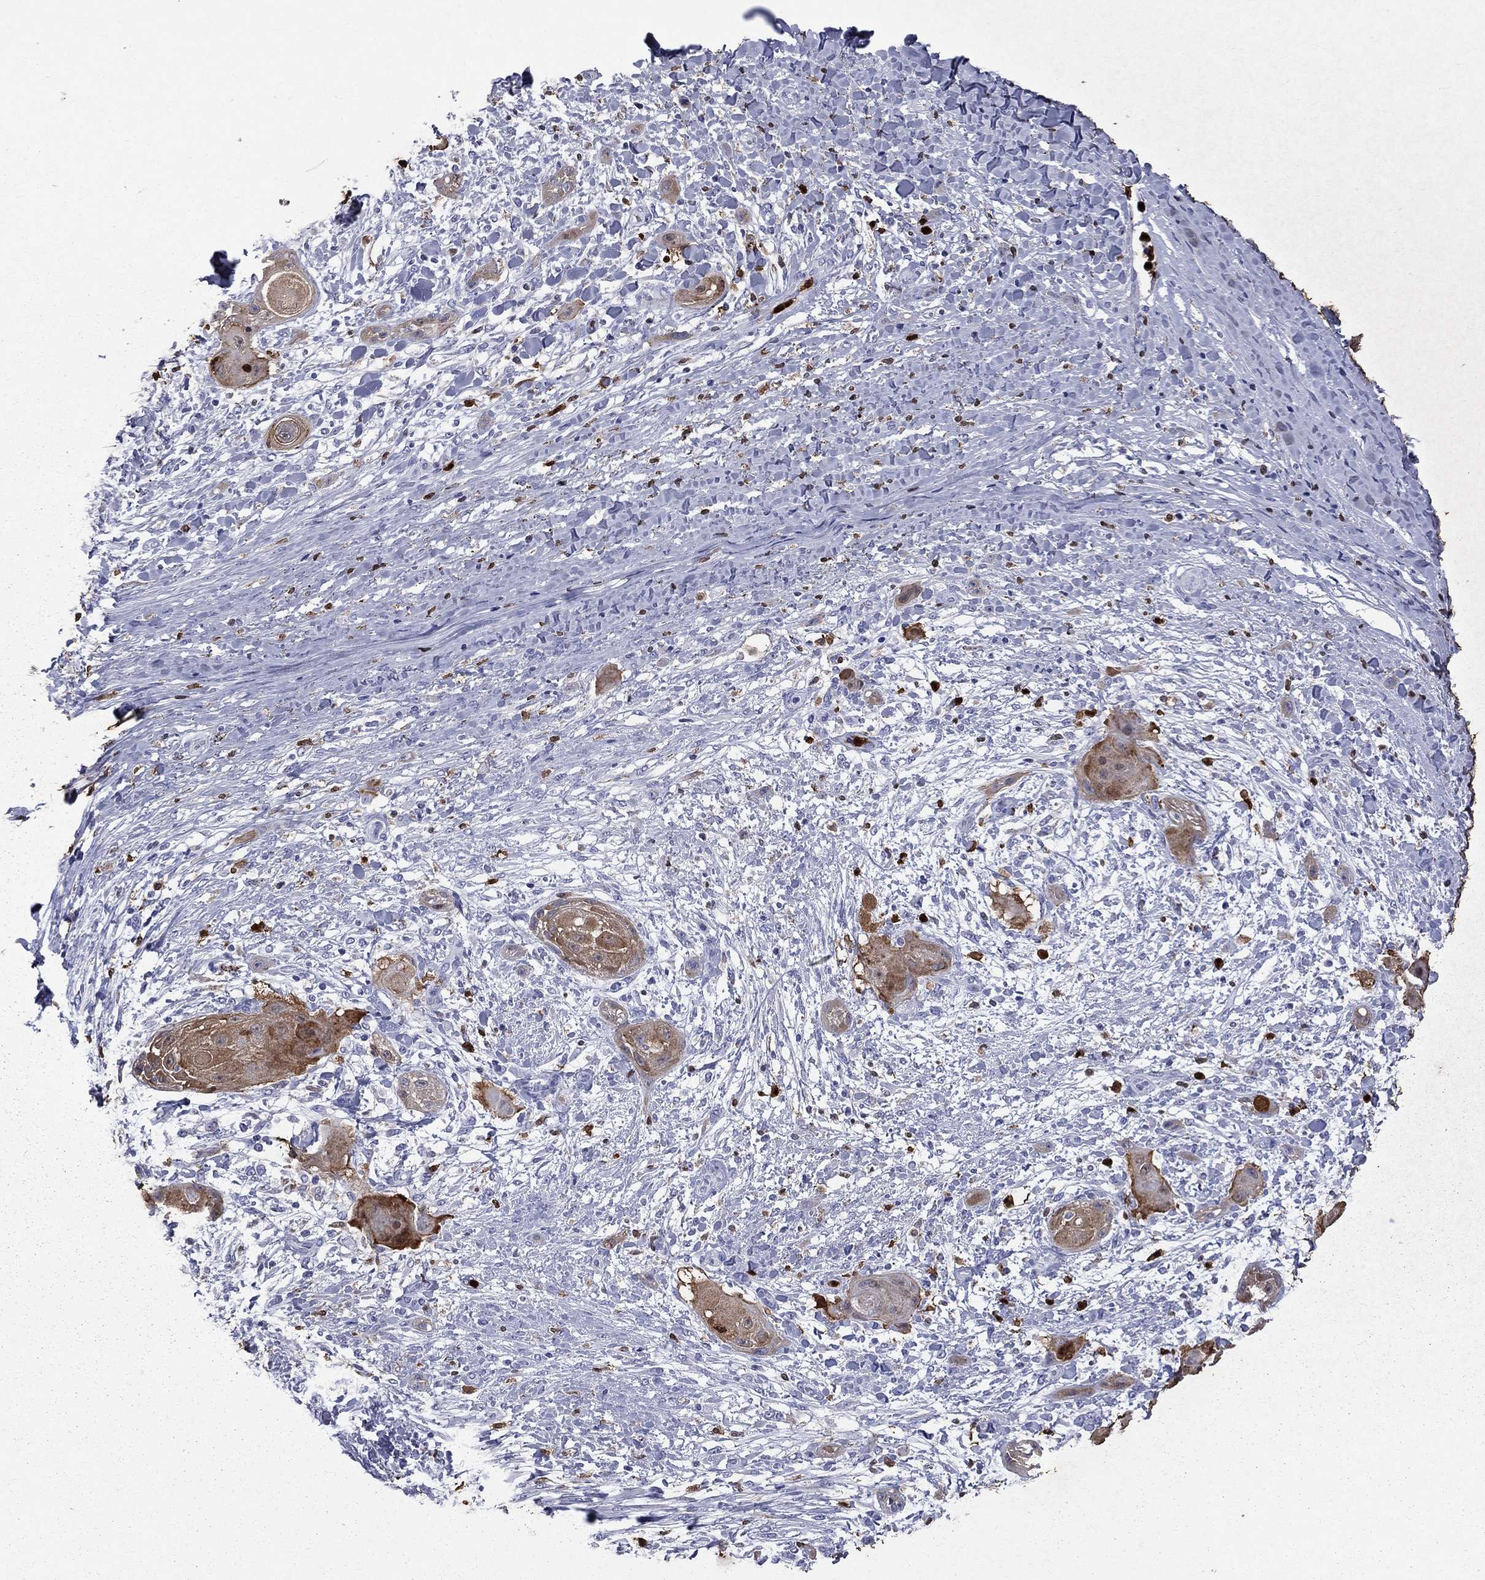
{"staining": {"intensity": "moderate", "quantity": "25%-75%", "location": "cytoplasmic/membranous"}, "tissue": "skin cancer", "cell_type": "Tumor cells", "image_type": "cancer", "snomed": [{"axis": "morphology", "description": "Squamous cell carcinoma, NOS"}, {"axis": "topography", "description": "Skin"}], "caption": "Human squamous cell carcinoma (skin) stained with a protein marker displays moderate staining in tumor cells.", "gene": "TRIM29", "patient": {"sex": "male", "age": 62}}